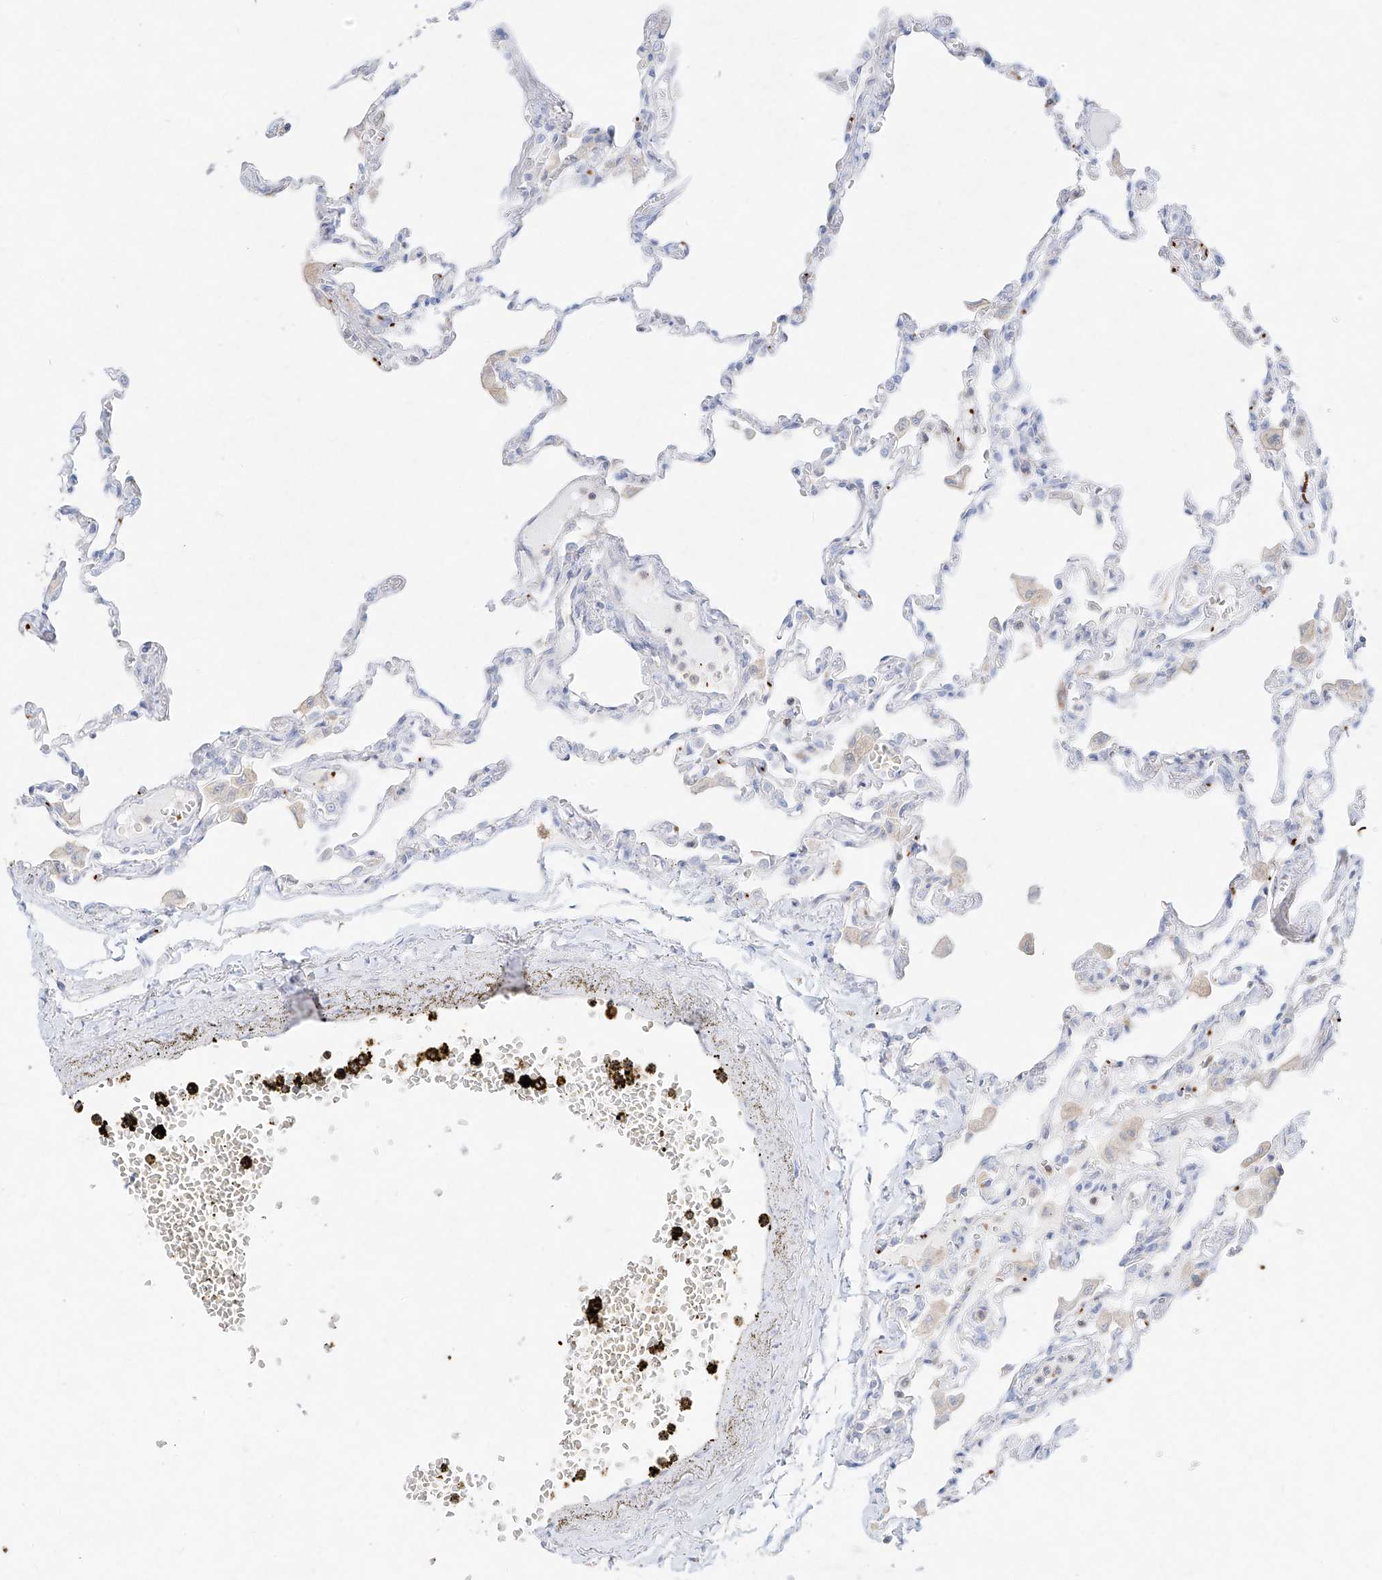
{"staining": {"intensity": "moderate", "quantity": "<25%", "location": "cytoplasmic/membranous"}, "tissue": "lung", "cell_type": "Alveolar cells", "image_type": "normal", "snomed": [{"axis": "morphology", "description": "Normal tissue, NOS"}, {"axis": "topography", "description": "Bronchus"}, {"axis": "topography", "description": "Lung"}], "caption": "The photomicrograph reveals immunohistochemical staining of normal lung. There is moderate cytoplasmic/membranous positivity is appreciated in about <25% of alveolar cells.", "gene": "PLEK", "patient": {"sex": "female", "age": 49}}